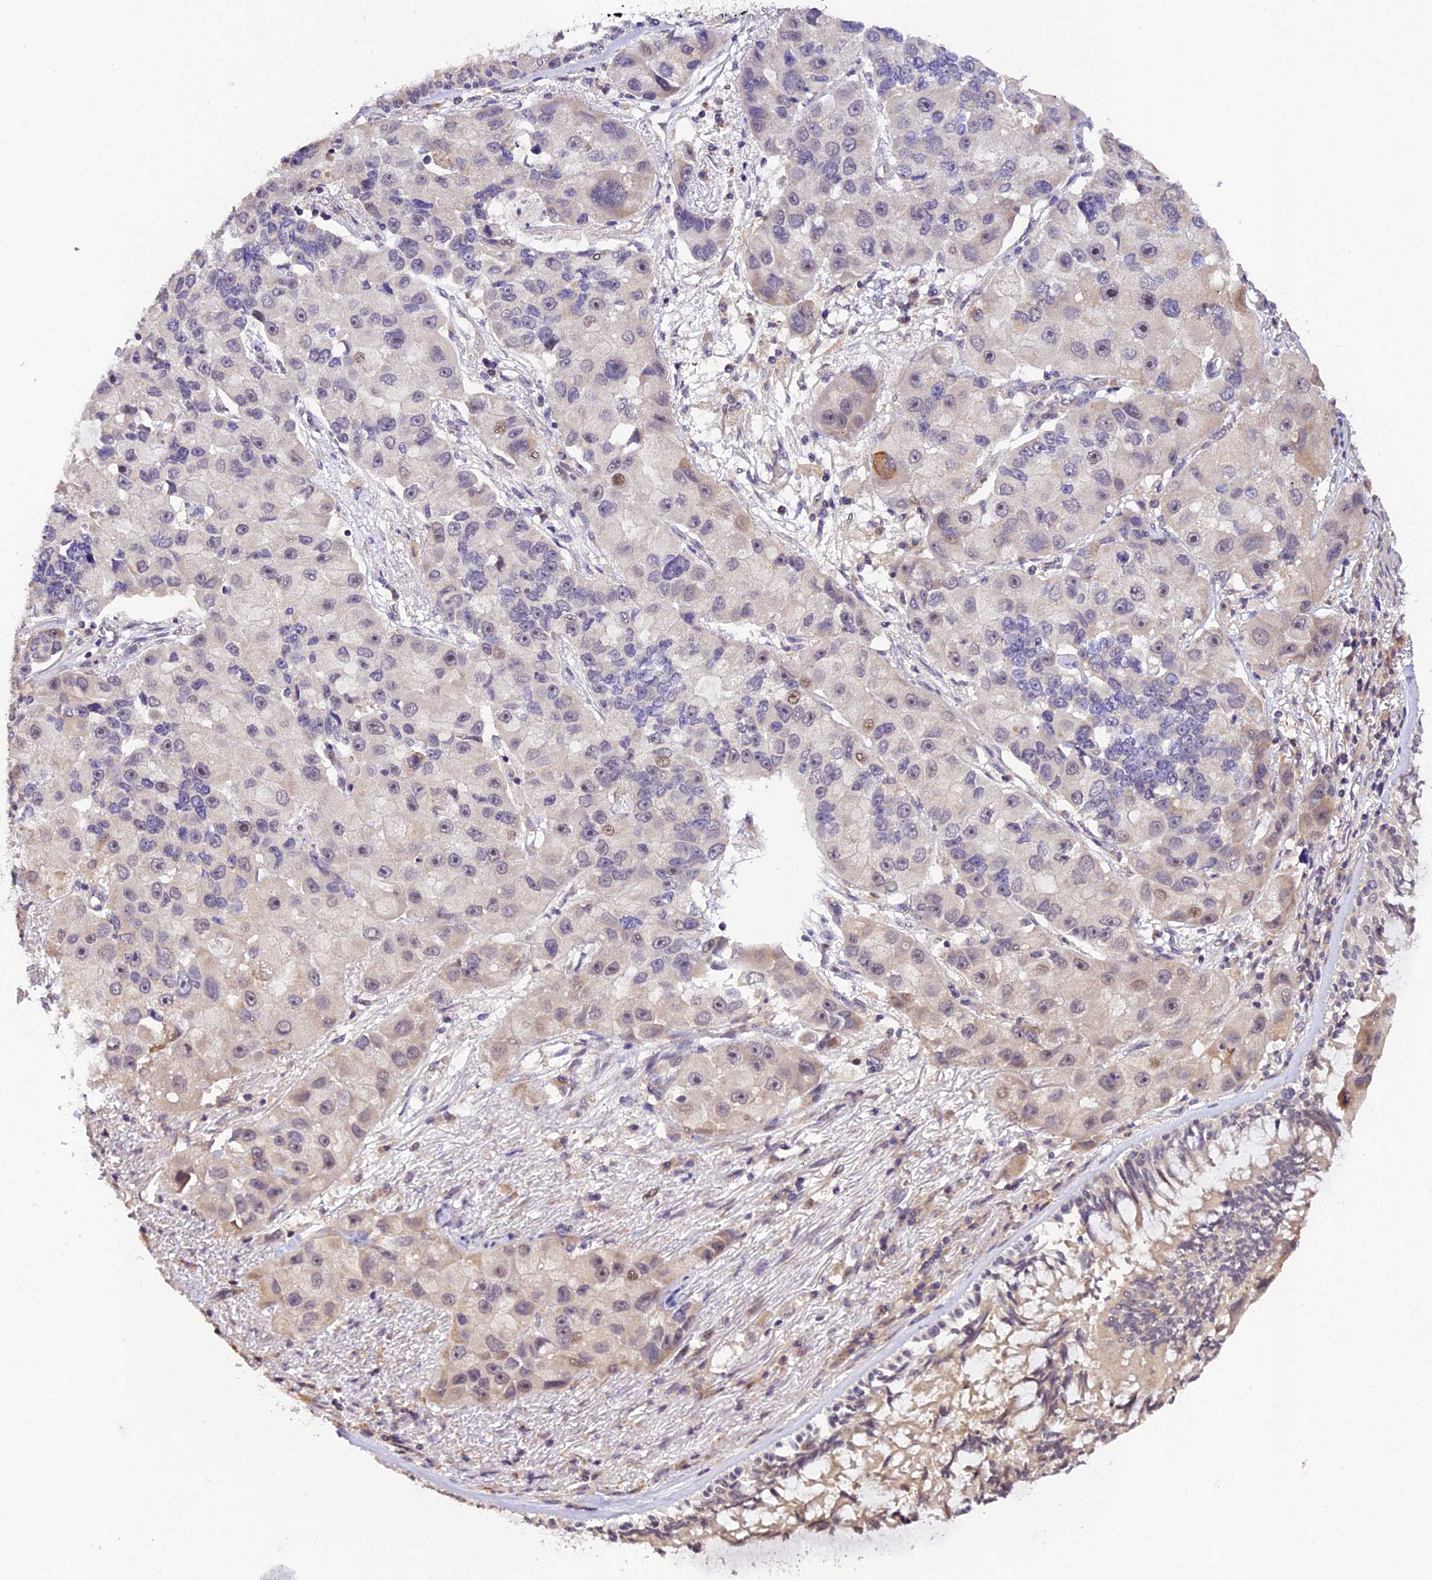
{"staining": {"intensity": "weak", "quantity": "<25%", "location": "cytoplasmic/membranous"}, "tissue": "lung cancer", "cell_type": "Tumor cells", "image_type": "cancer", "snomed": [{"axis": "morphology", "description": "Adenocarcinoma, NOS"}, {"axis": "topography", "description": "Lung"}], "caption": "Immunohistochemical staining of human lung cancer (adenocarcinoma) displays no significant positivity in tumor cells.", "gene": "DGKH", "patient": {"sex": "female", "age": 54}}